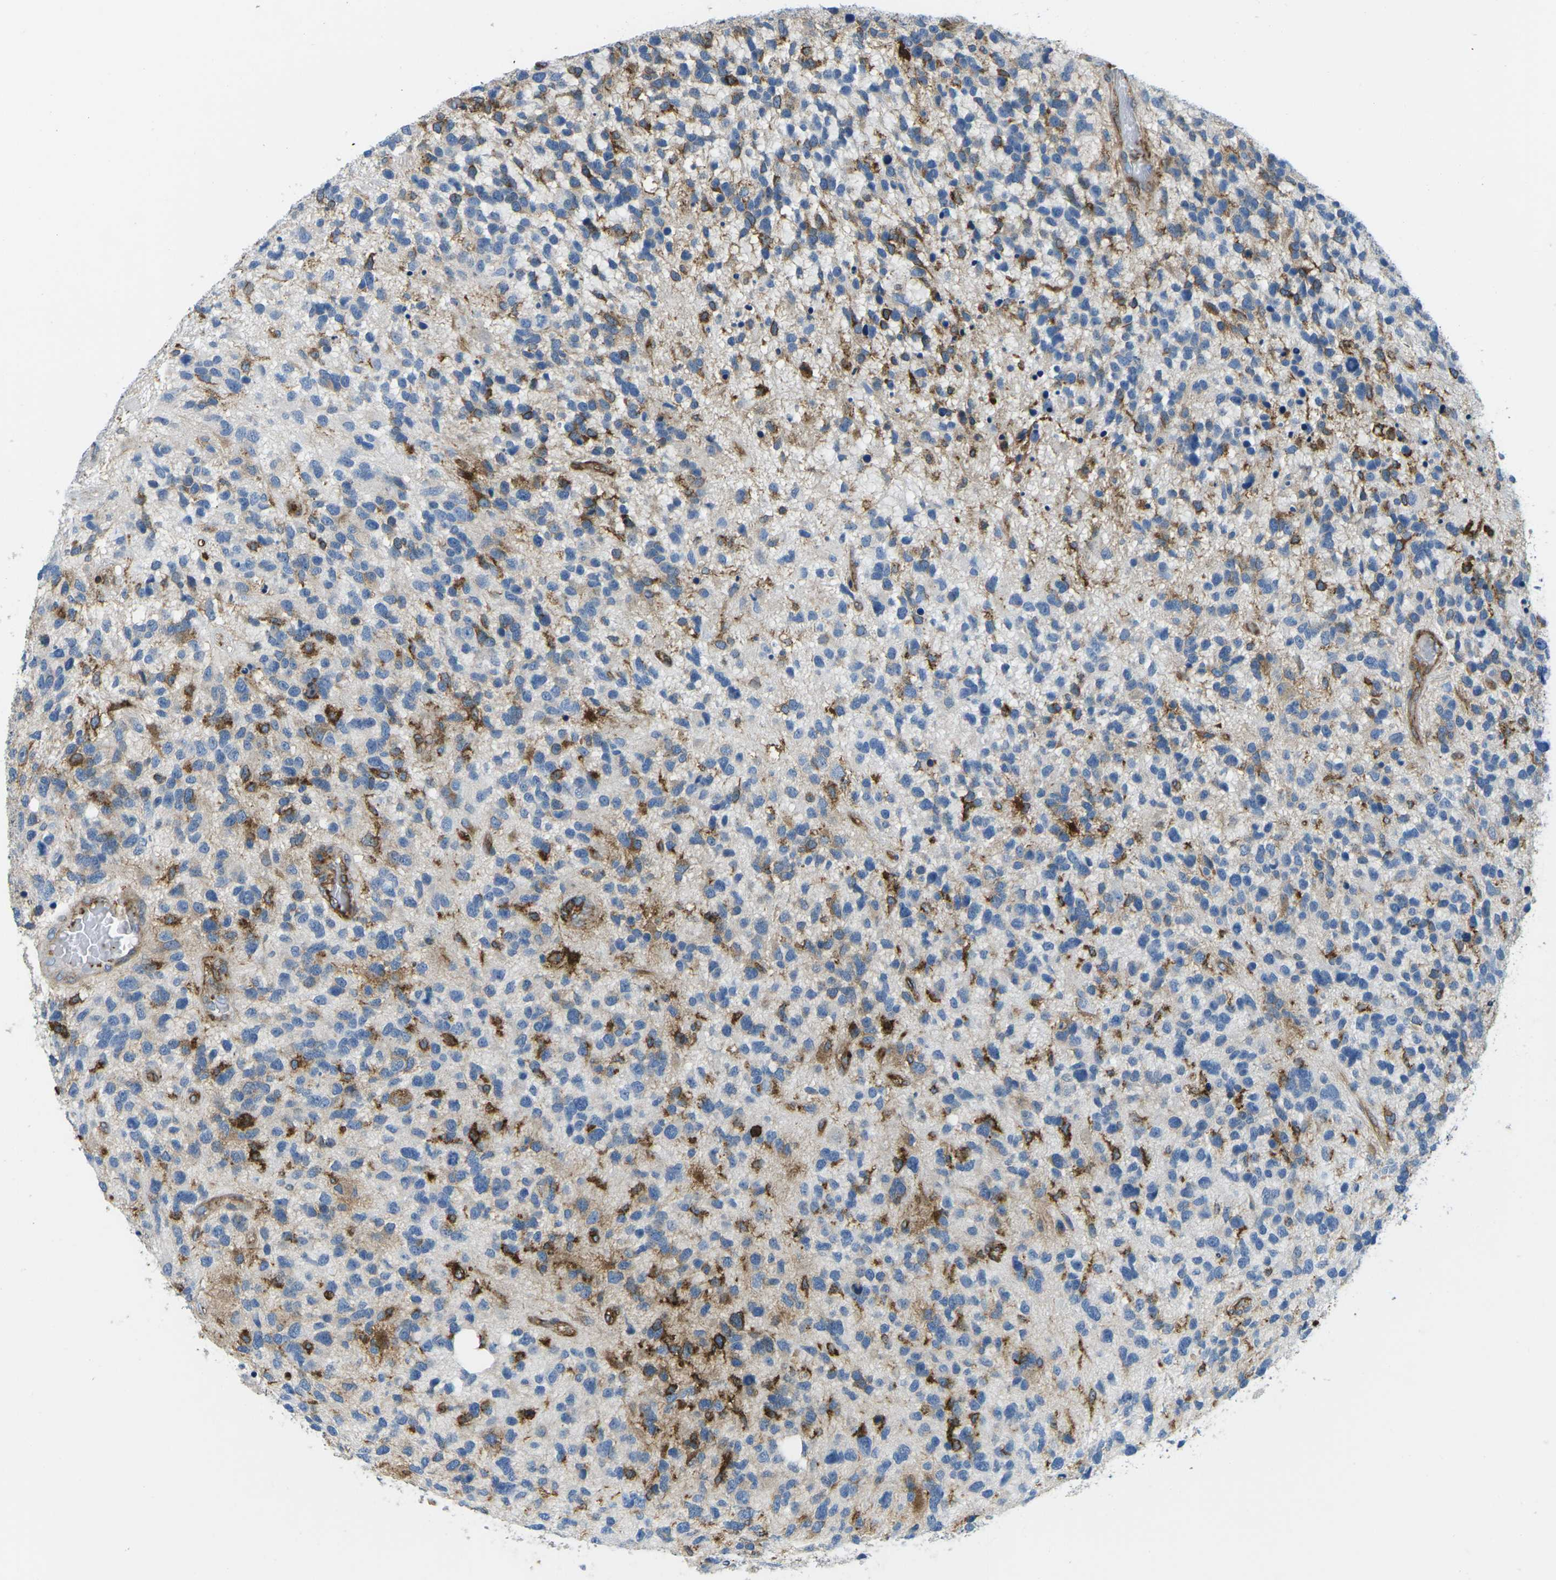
{"staining": {"intensity": "strong", "quantity": "<25%", "location": "cytoplasmic/membranous"}, "tissue": "glioma", "cell_type": "Tumor cells", "image_type": "cancer", "snomed": [{"axis": "morphology", "description": "Glioma, malignant, High grade"}, {"axis": "topography", "description": "Brain"}], "caption": "Human glioma stained with a protein marker reveals strong staining in tumor cells.", "gene": "HLA-B", "patient": {"sex": "female", "age": 58}}